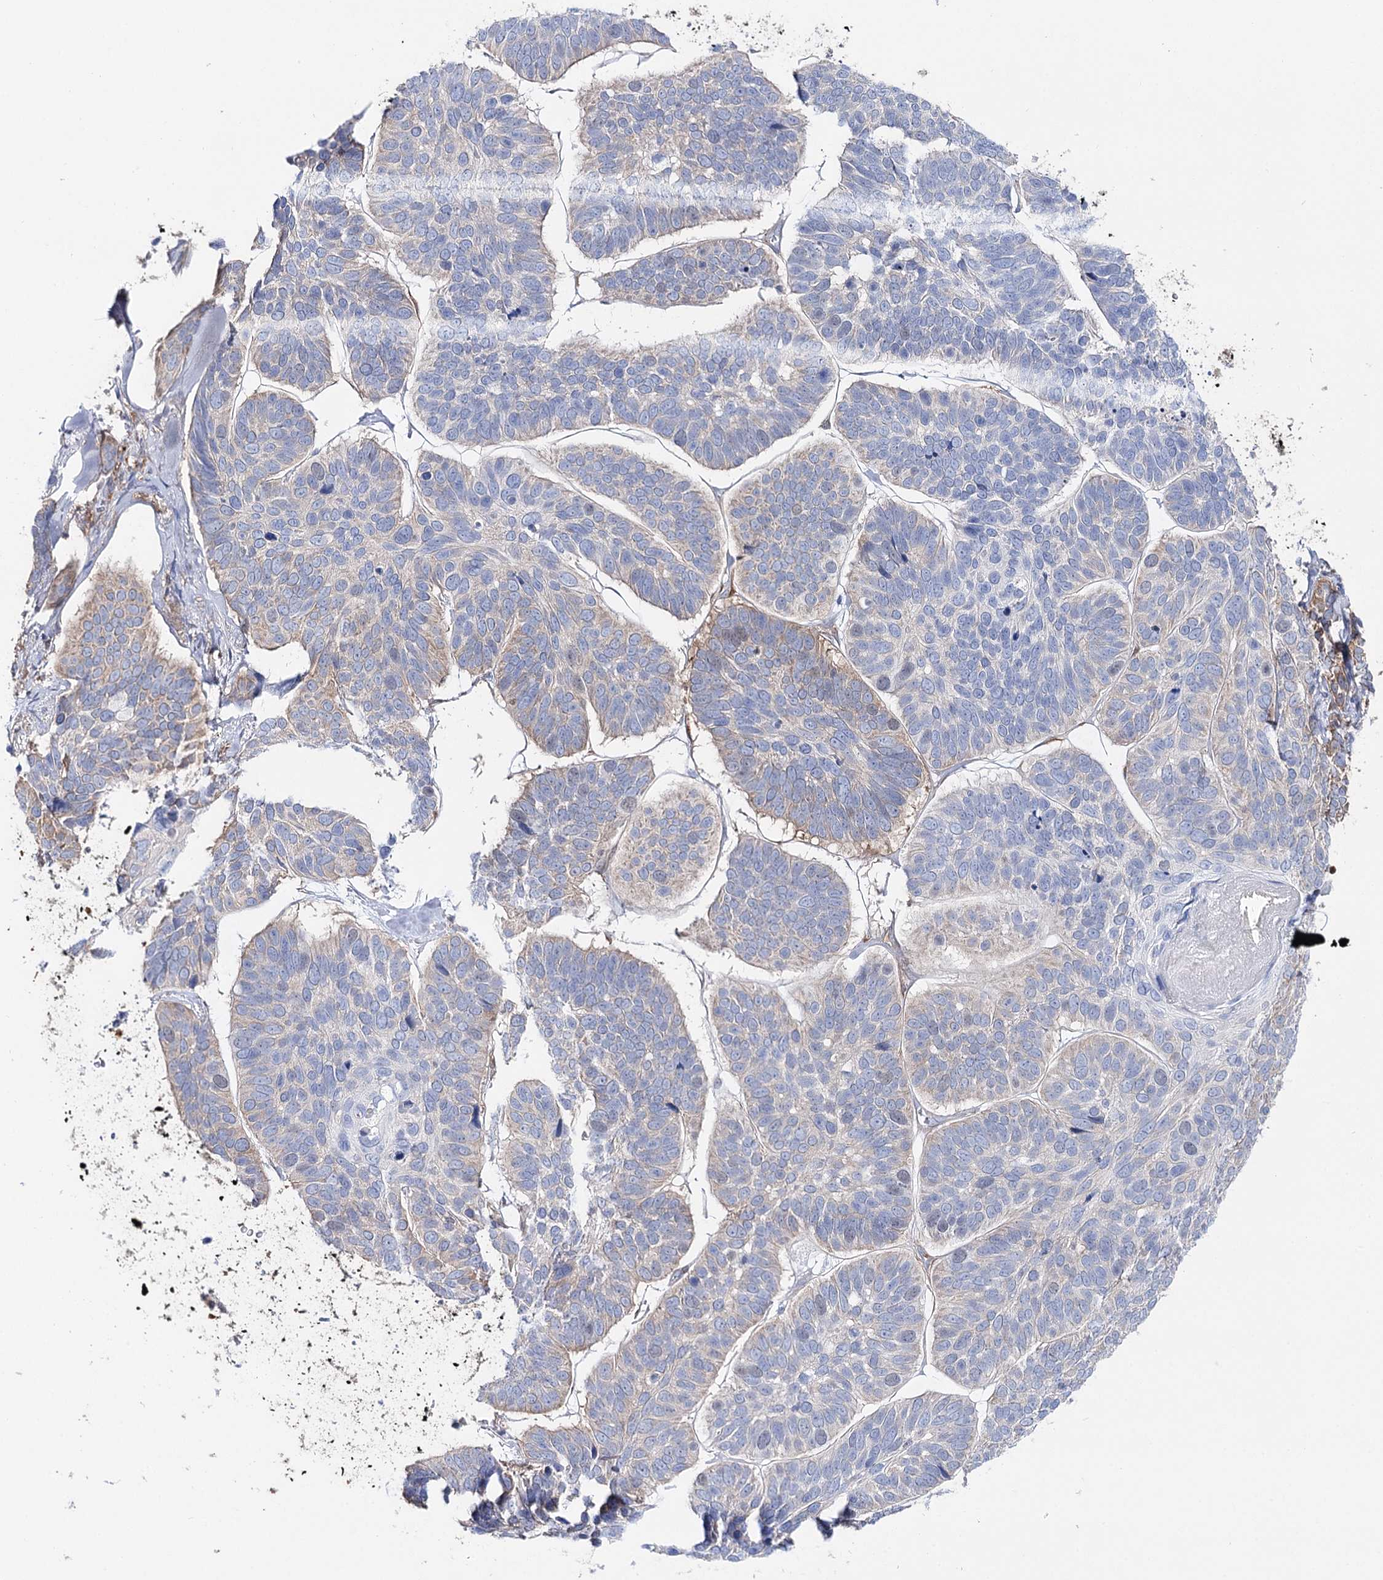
{"staining": {"intensity": "negative", "quantity": "none", "location": "none"}, "tissue": "skin cancer", "cell_type": "Tumor cells", "image_type": "cancer", "snomed": [{"axis": "morphology", "description": "Basal cell carcinoma"}, {"axis": "topography", "description": "Skin"}], "caption": "Immunohistochemistry of skin basal cell carcinoma reveals no staining in tumor cells.", "gene": "UGDH", "patient": {"sex": "male", "age": 62}}